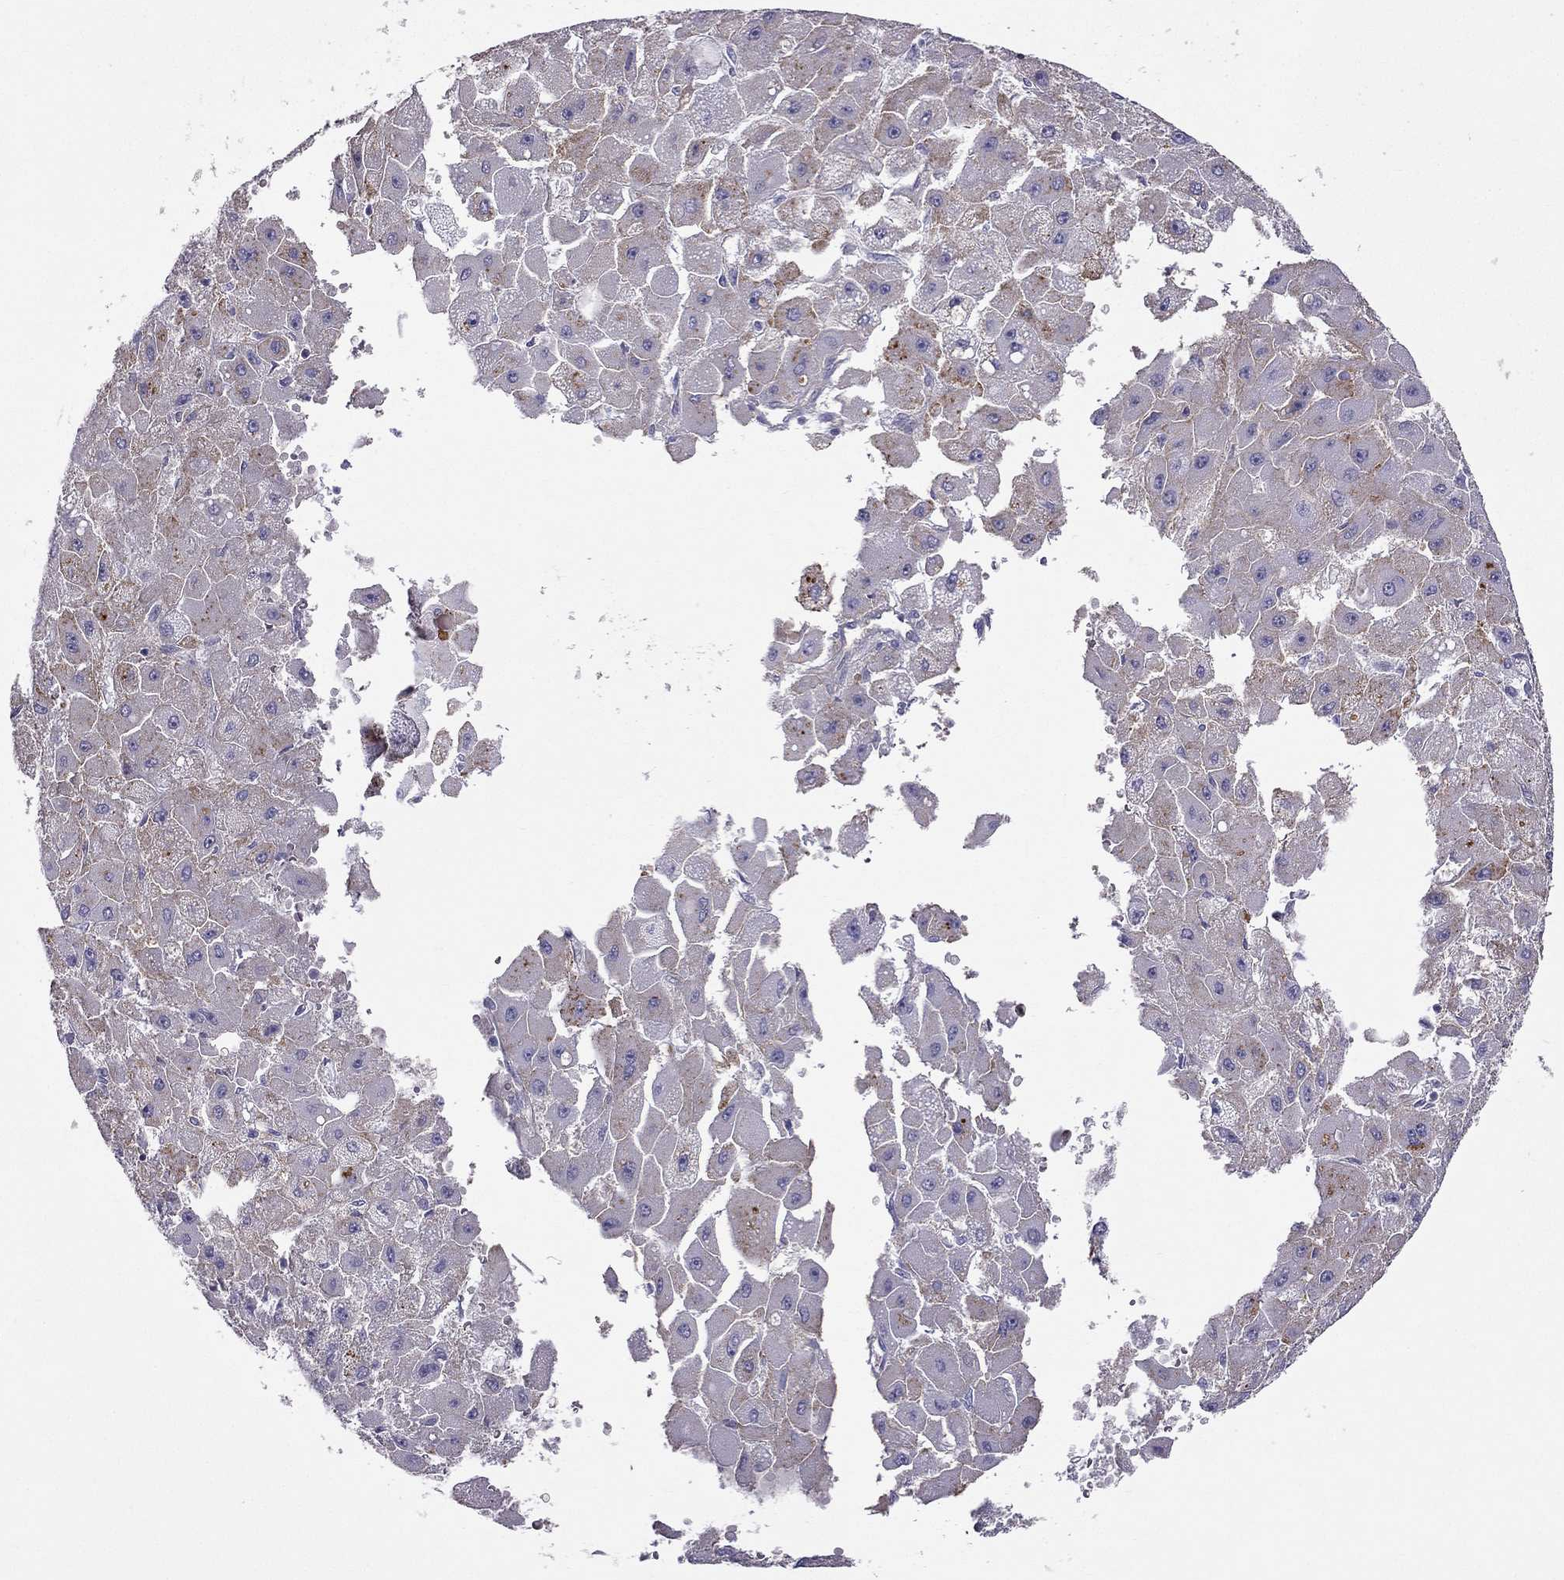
{"staining": {"intensity": "moderate", "quantity": "<25%", "location": "cytoplasmic/membranous"}, "tissue": "liver cancer", "cell_type": "Tumor cells", "image_type": "cancer", "snomed": [{"axis": "morphology", "description": "Carcinoma, Hepatocellular, NOS"}, {"axis": "topography", "description": "Liver"}], "caption": "Human liver cancer stained for a protein (brown) displays moderate cytoplasmic/membranous positive positivity in about <25% of tumor cells.", "gene": "STOML3", "patient": {"sex": "female", "age": 25}}